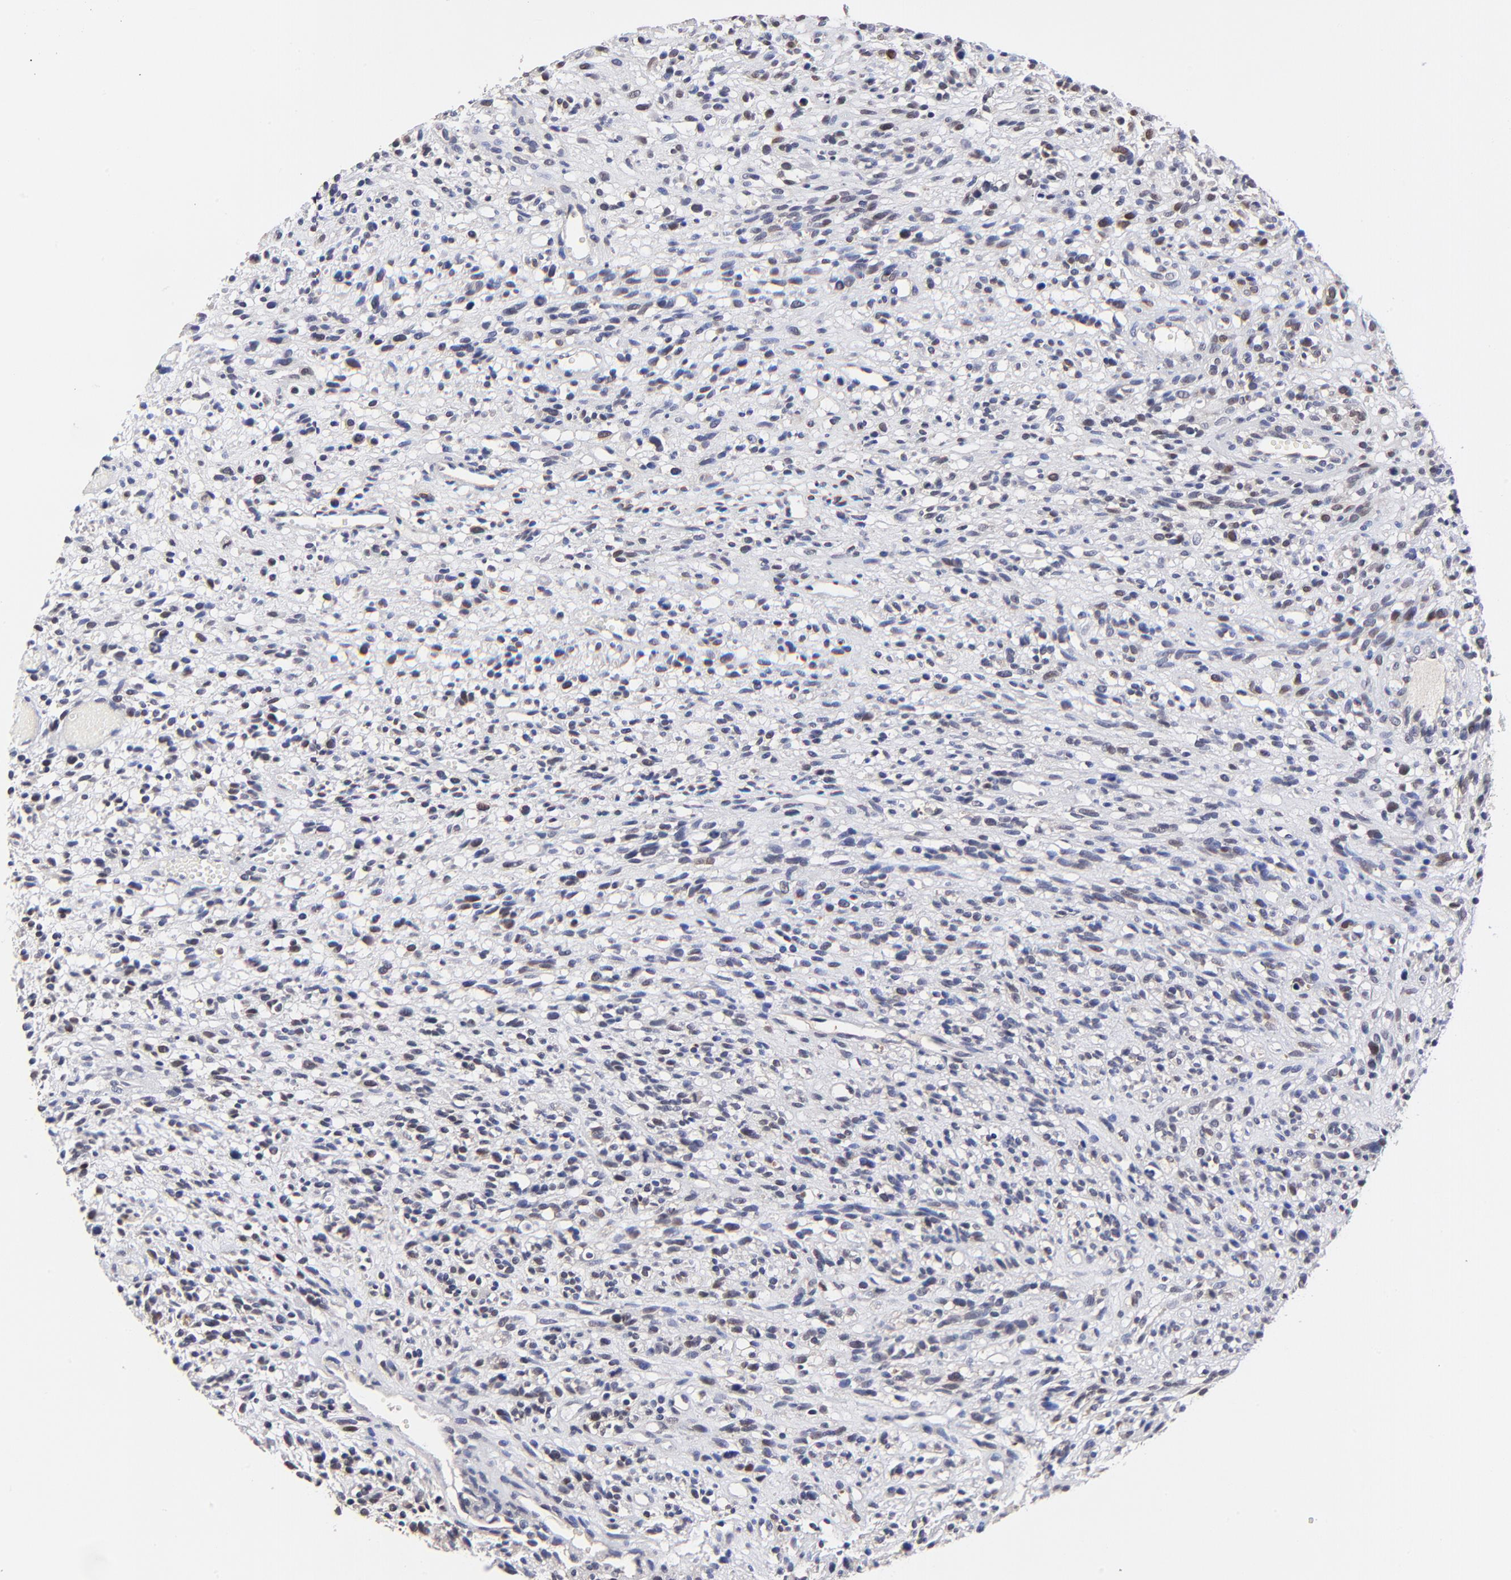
{"staining": {"intensity": "weak", "quantity": "<25%", "location": "nuclear"}, "tissue": "glioma", "cell_type": "Tumor cells", "image_type": "cancer", "snomed": [{"axis": "morphology", "description": "Glioma, malignant, High grade"}, {"axis": "topography", "description": "Brain"}], "caption": "This is an IHC micrograph of glioma. There is no positivity in tumor cells.", "gene": "DCTPP1", "patient": {"sex": "male", "age": 66}}